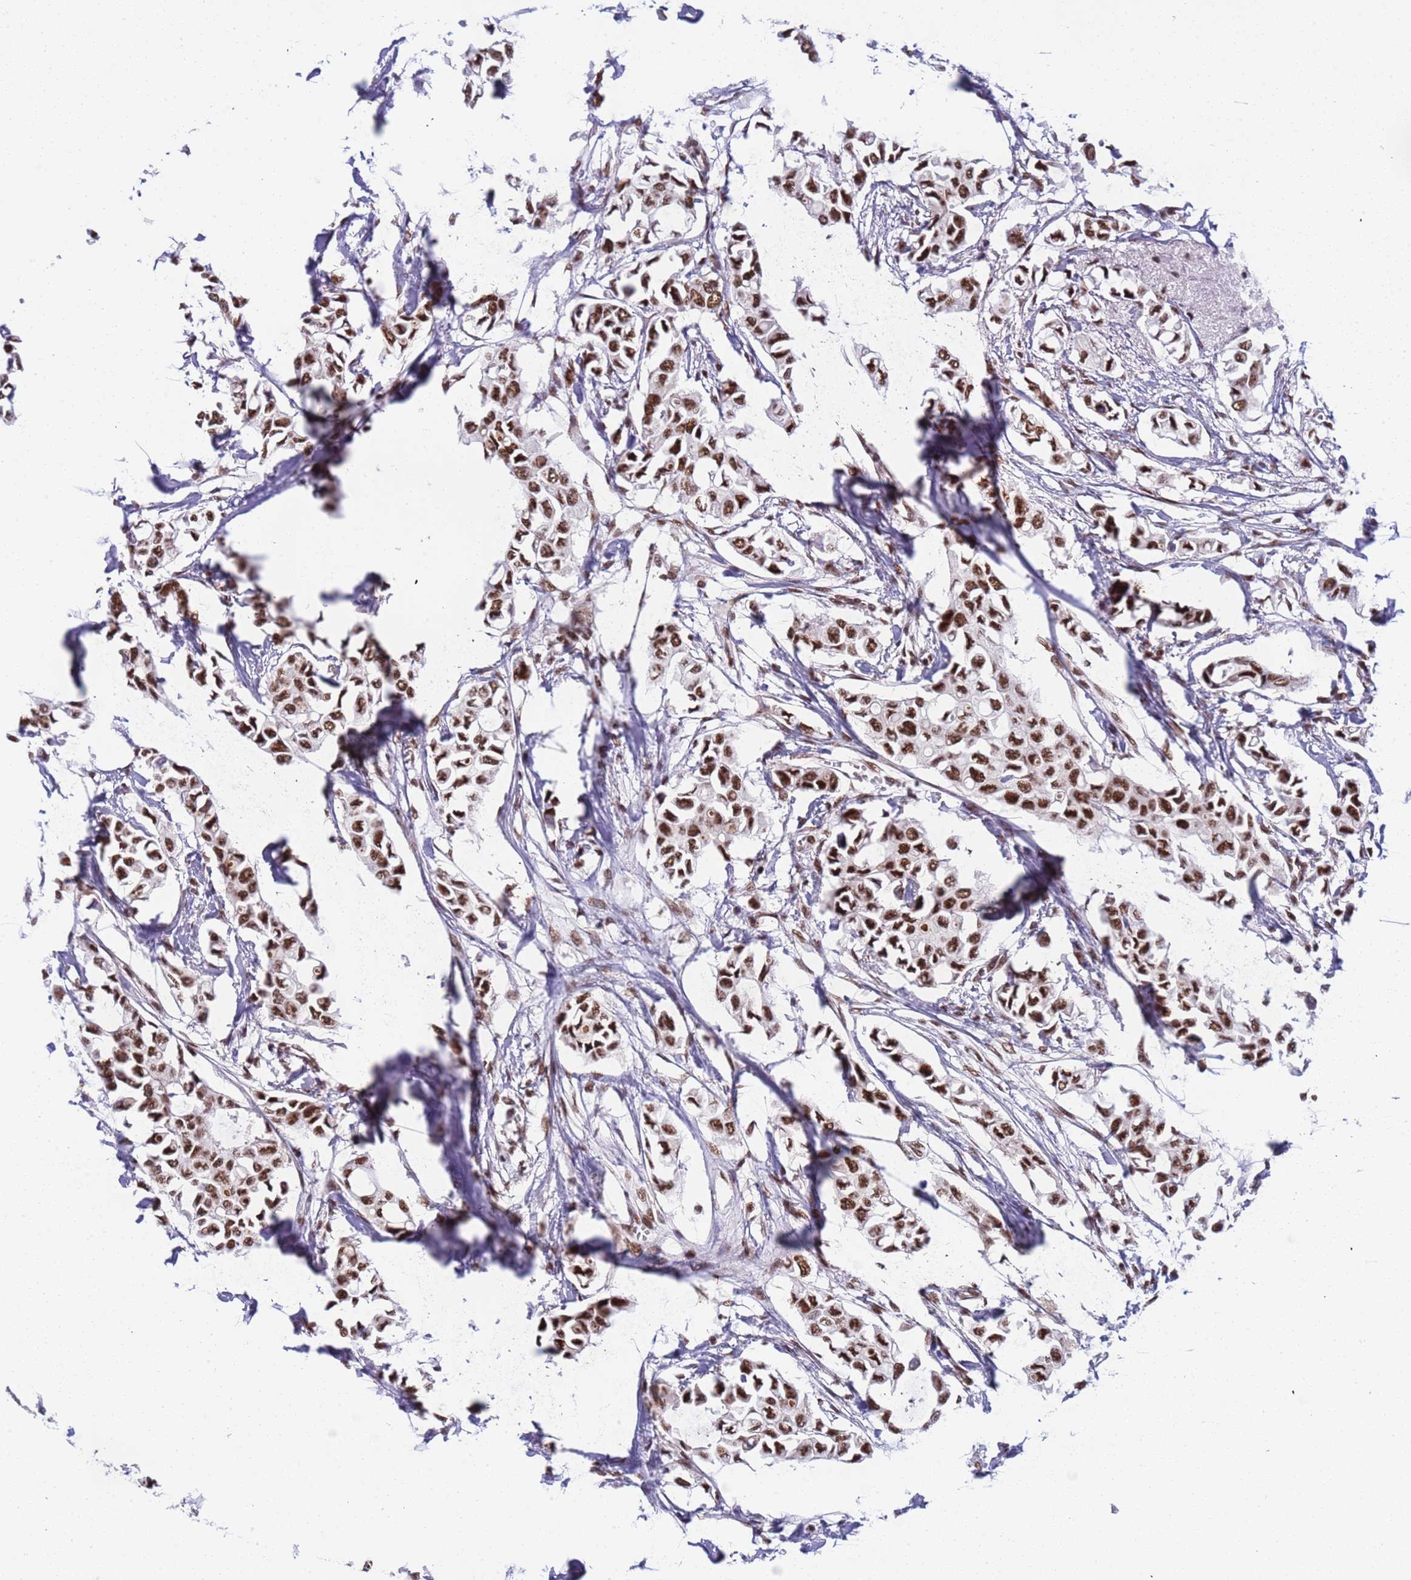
{"staining": {"intensity": "strong", "quantity": ">75%", "location": "nuclear"}, "tissue": "breast cancer", "cell_type": "Tumor cells", "image_type": "cancer", "snomed": [{"axis": "morphology", "description": "Duct carcinoma"}, {"axis": "topography", "description": "Breast"}], "caption": "Protein staining exhibits strong nuclear staining in about >75% of tumor cells in breast cancer (intraductal carcinoma). (DAB (3,3'-diaminobenzidine) = brown stain, brightfield microscopy at high magnification).", "gene": "SRRT", "patient": {"sex": "female", "age": 41}}